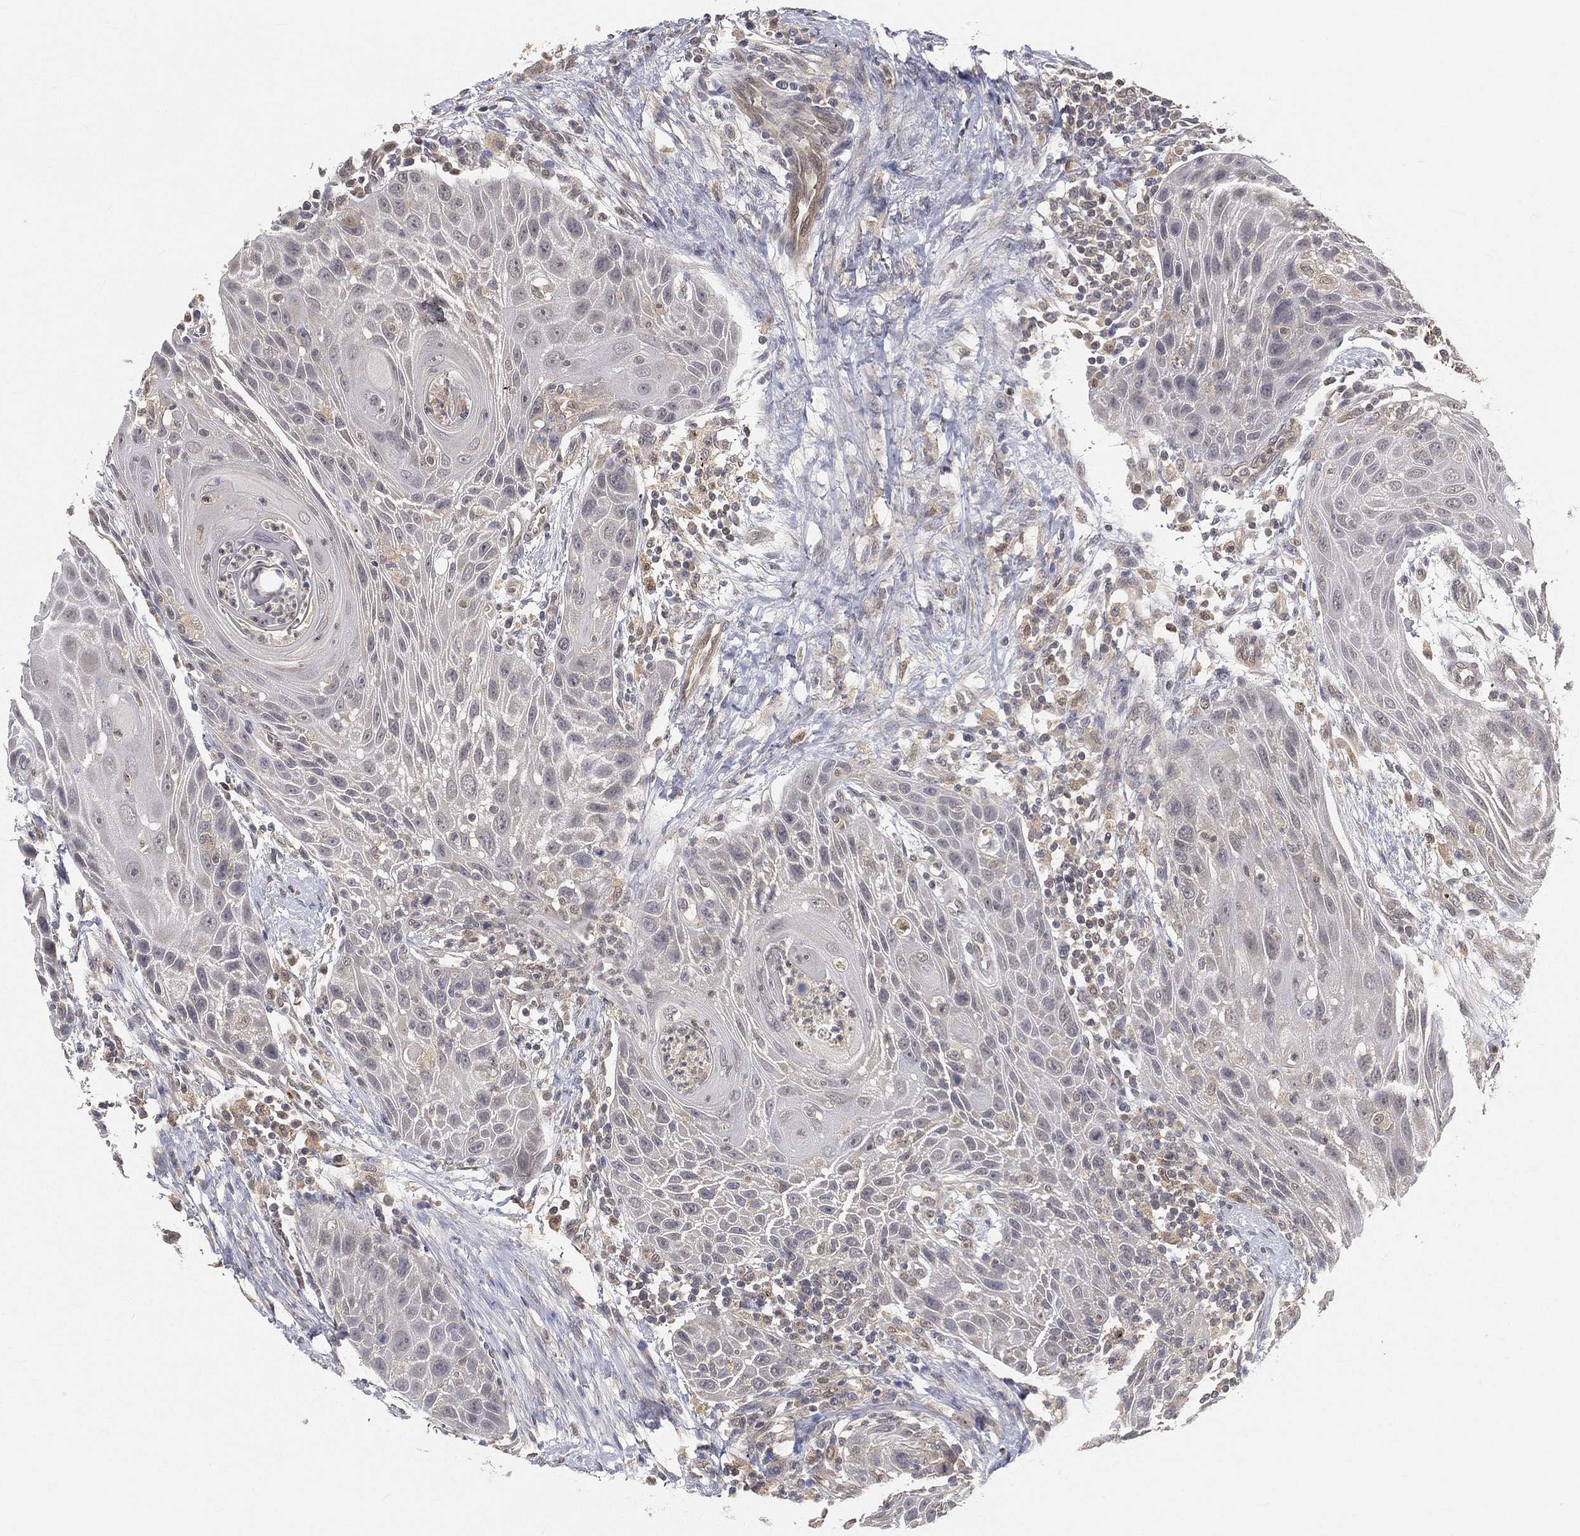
{"staining": {"intensity": "negative", "quantity": "none", "location": "none"}, "tissue": "head and neck cancer", "cell_type": "Tumor cells", "image_type": "cancer", "snomed": [{"axis": "morphology", "description": "Squamous cell carcinoma, NOS"}, {"axis": "topography", "description": "Head-Neck"}], "caption": "The image displays no significant positivity in tumor cells of squamous cell carcinoma (head and neck).", "gene": "MAPK1", "patient": {"sex": "male", "age": 69}}